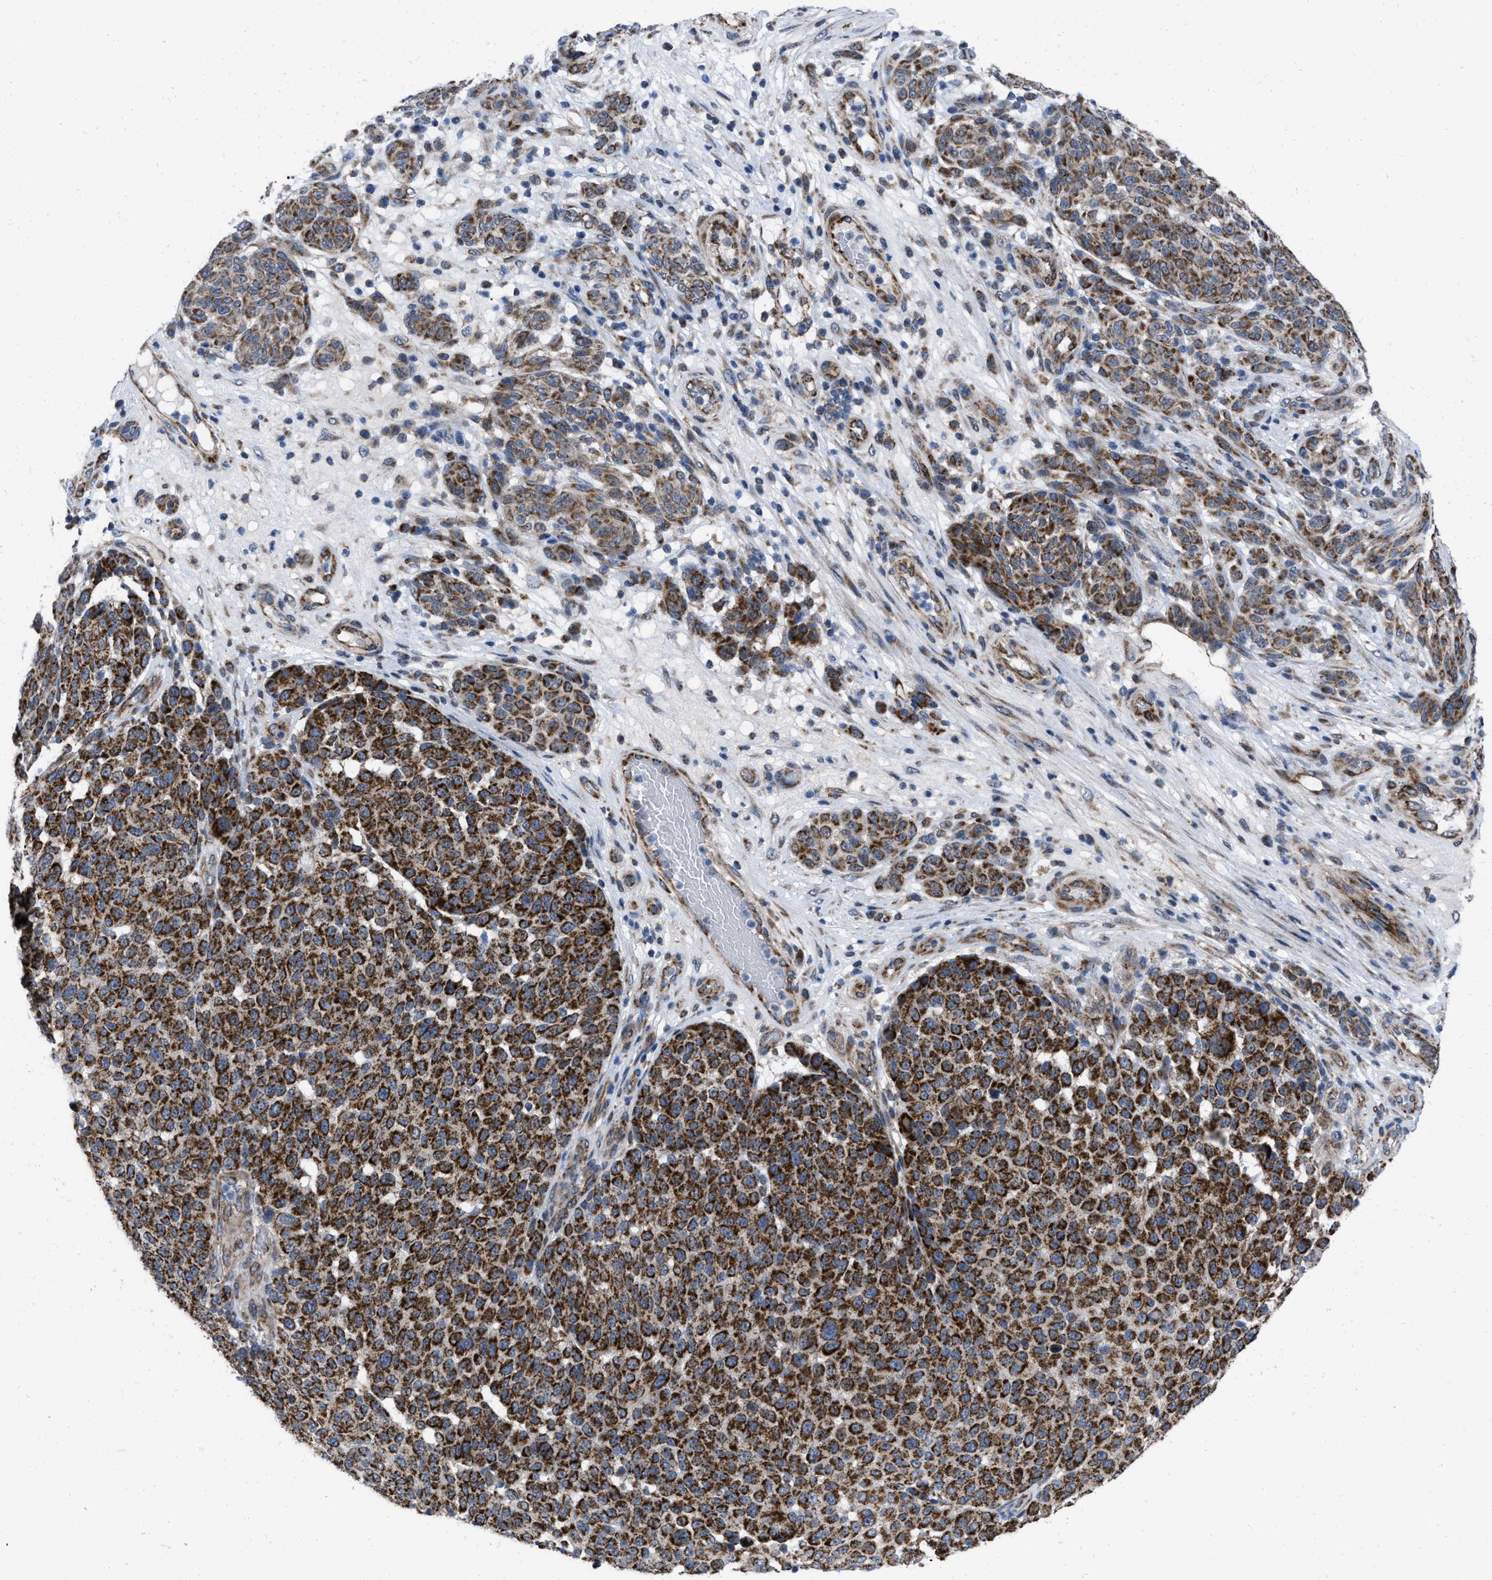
{"staining": {"intensity": "strong", "quantity": ">75%", "location": "cytoplasmic/membranous"}, "tissue": "melanoma", "cell_type": "Tumor cells", "image_type": "cancer", "snomed": [{"axis": "morphology", "description": "Malignant melanoma, NOS"}, {"axis": "topography", "description": "Skin"}], "caption": "The micrograph reveals a brown stain indicating the presence of a protein in the cytoplasmic/membranous of tumor cells in malignant melanoma.", "gene": "AKAP1", "patient": {"sex": "male", "age": 59}}